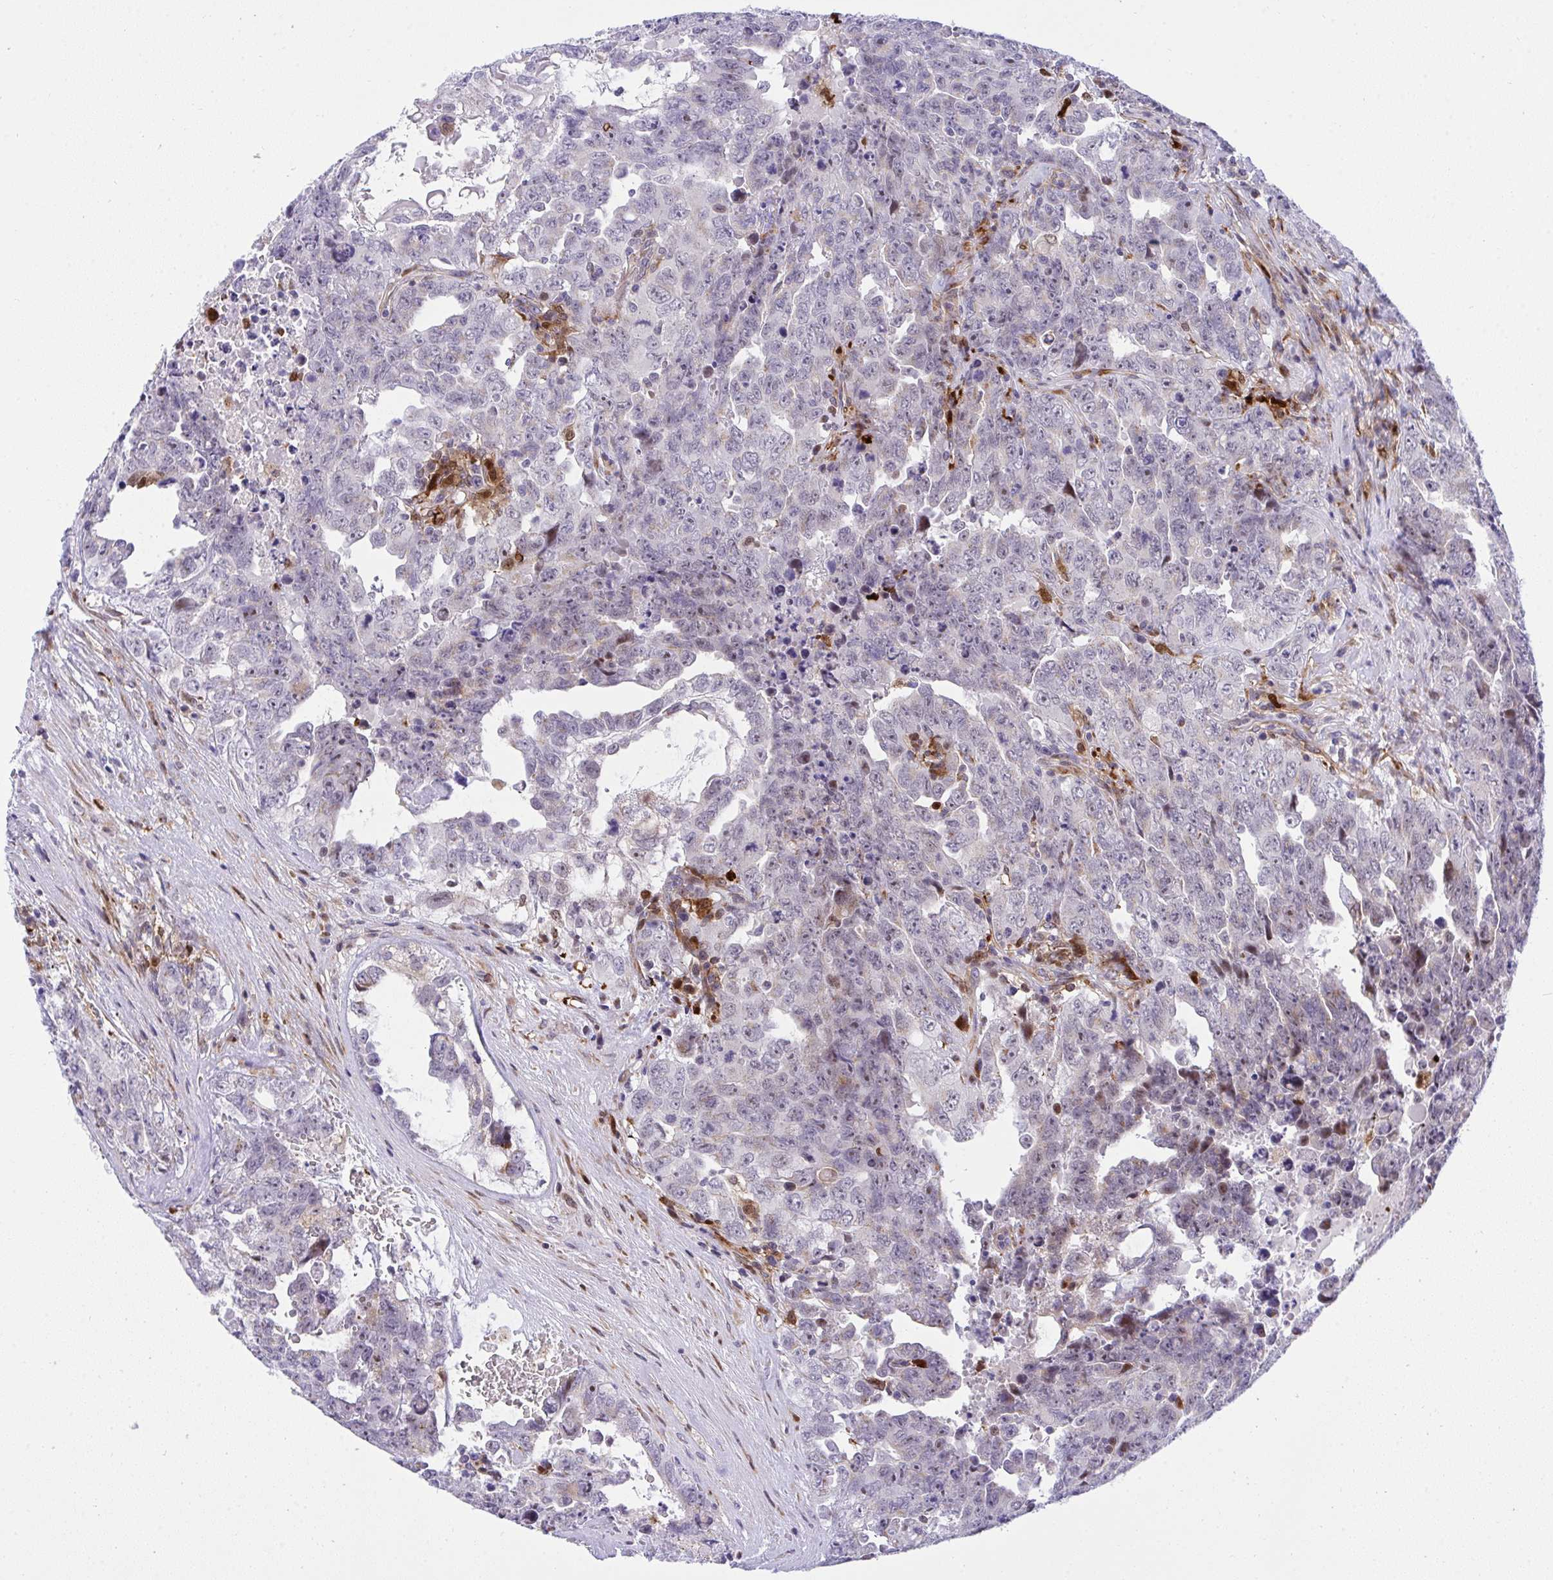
{"staining": {"intensity": "negative", "quantity": "none", "location": "none"}, "tissue": "testis cancer", "cell_type": "Tumor cells", "image_type": "cancer", "snomed": [{"axis": "morphology", "description": "Carcinoma, Embryonal, NOS"}, {"axis": "topography", "description": "Testis"}], "caption": "There is no significant expression in tumor cells of testis embryonal carcinoma.", "gene": "ZNF554", "patient": {"sex": "male", "age": 24}}